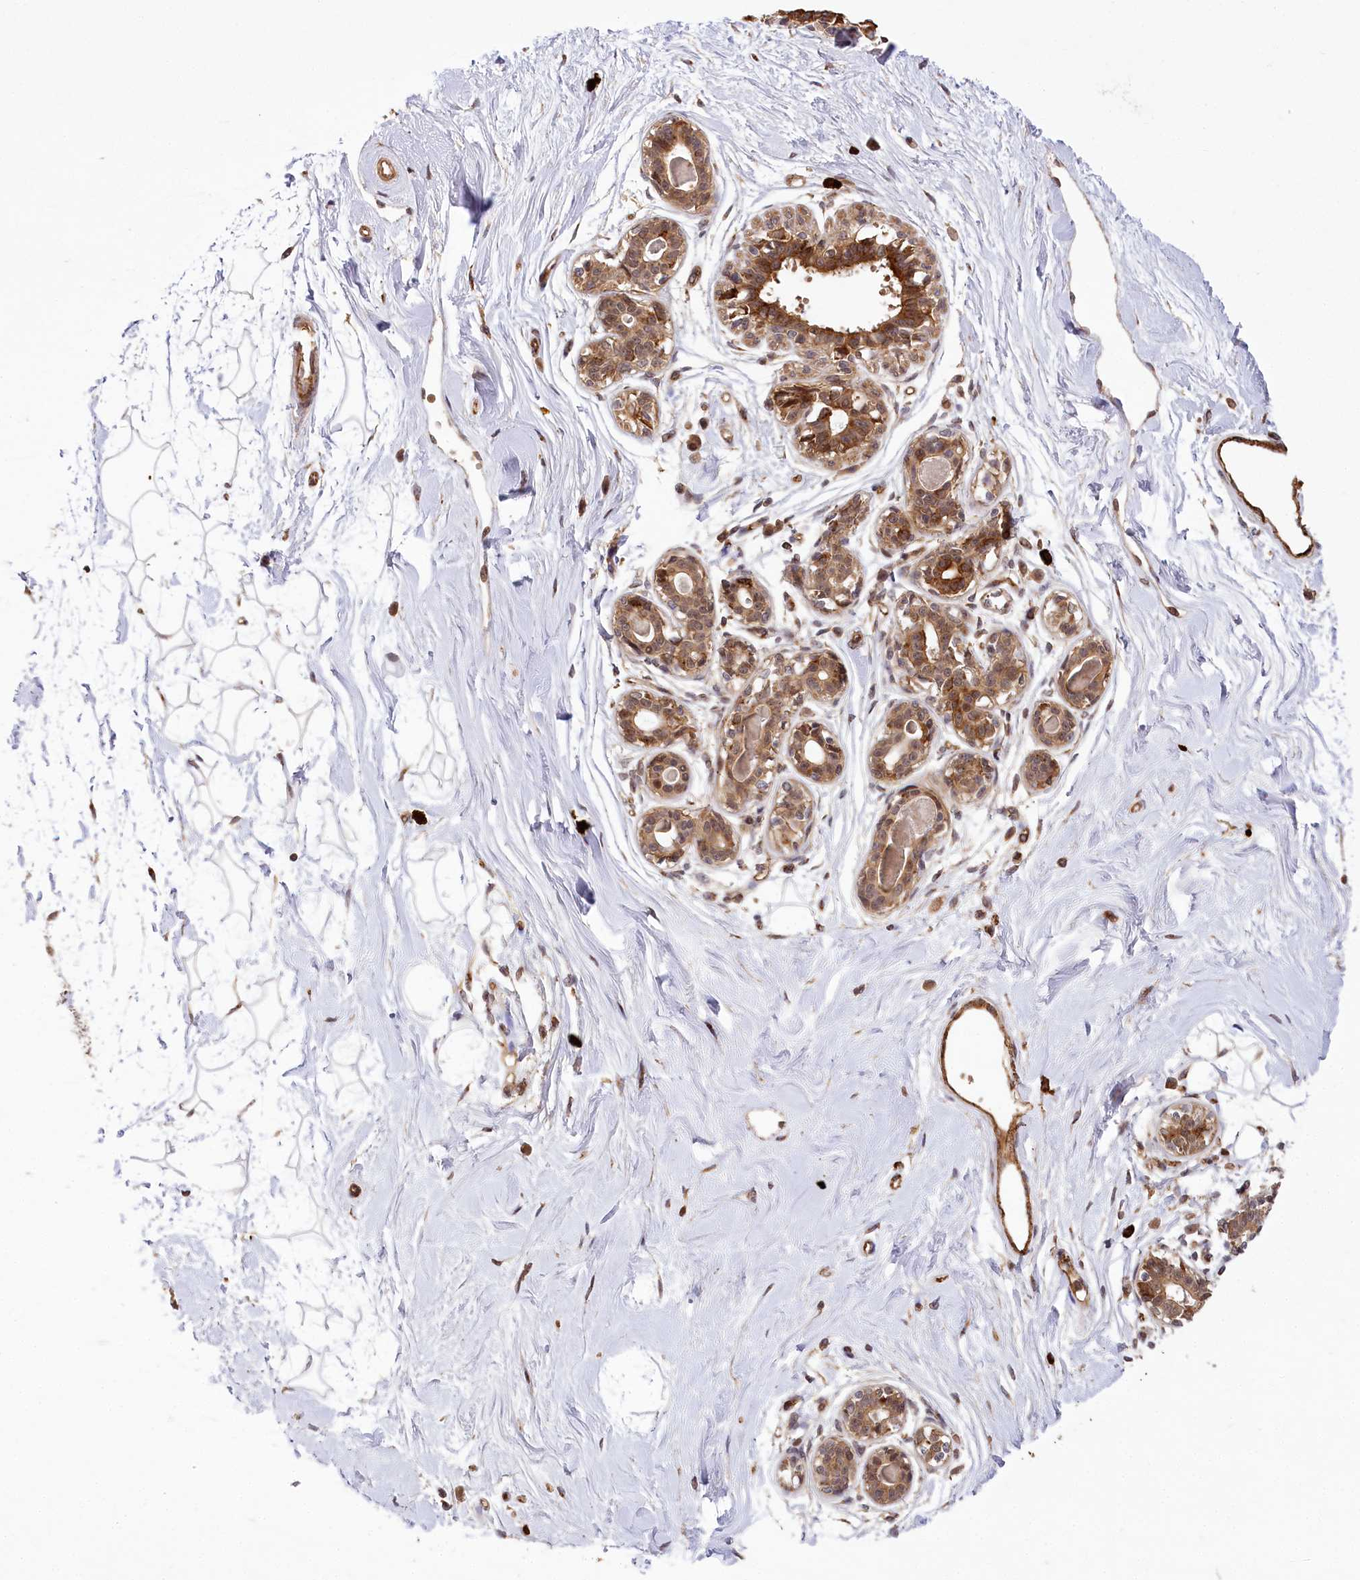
{"staining": {"intensity": "moderate", "quantity": "<25%", "location": "cytoplasmic/membranous"}, "tissue": "breast", "cell_type": "Adipocytes", "image_type": "normal", "snomed": [{"axis": "morphology", "description": "Normal tissue, NOS"}, {"axis": "topography", "description": "Breast"}], "caption": "A brown stain labels moderate cytoplasmic/membranous staining of a protein in adipocytes of normal breast.", "gene": "CARD19", "patient": {"sex": "female", "age": 45}}